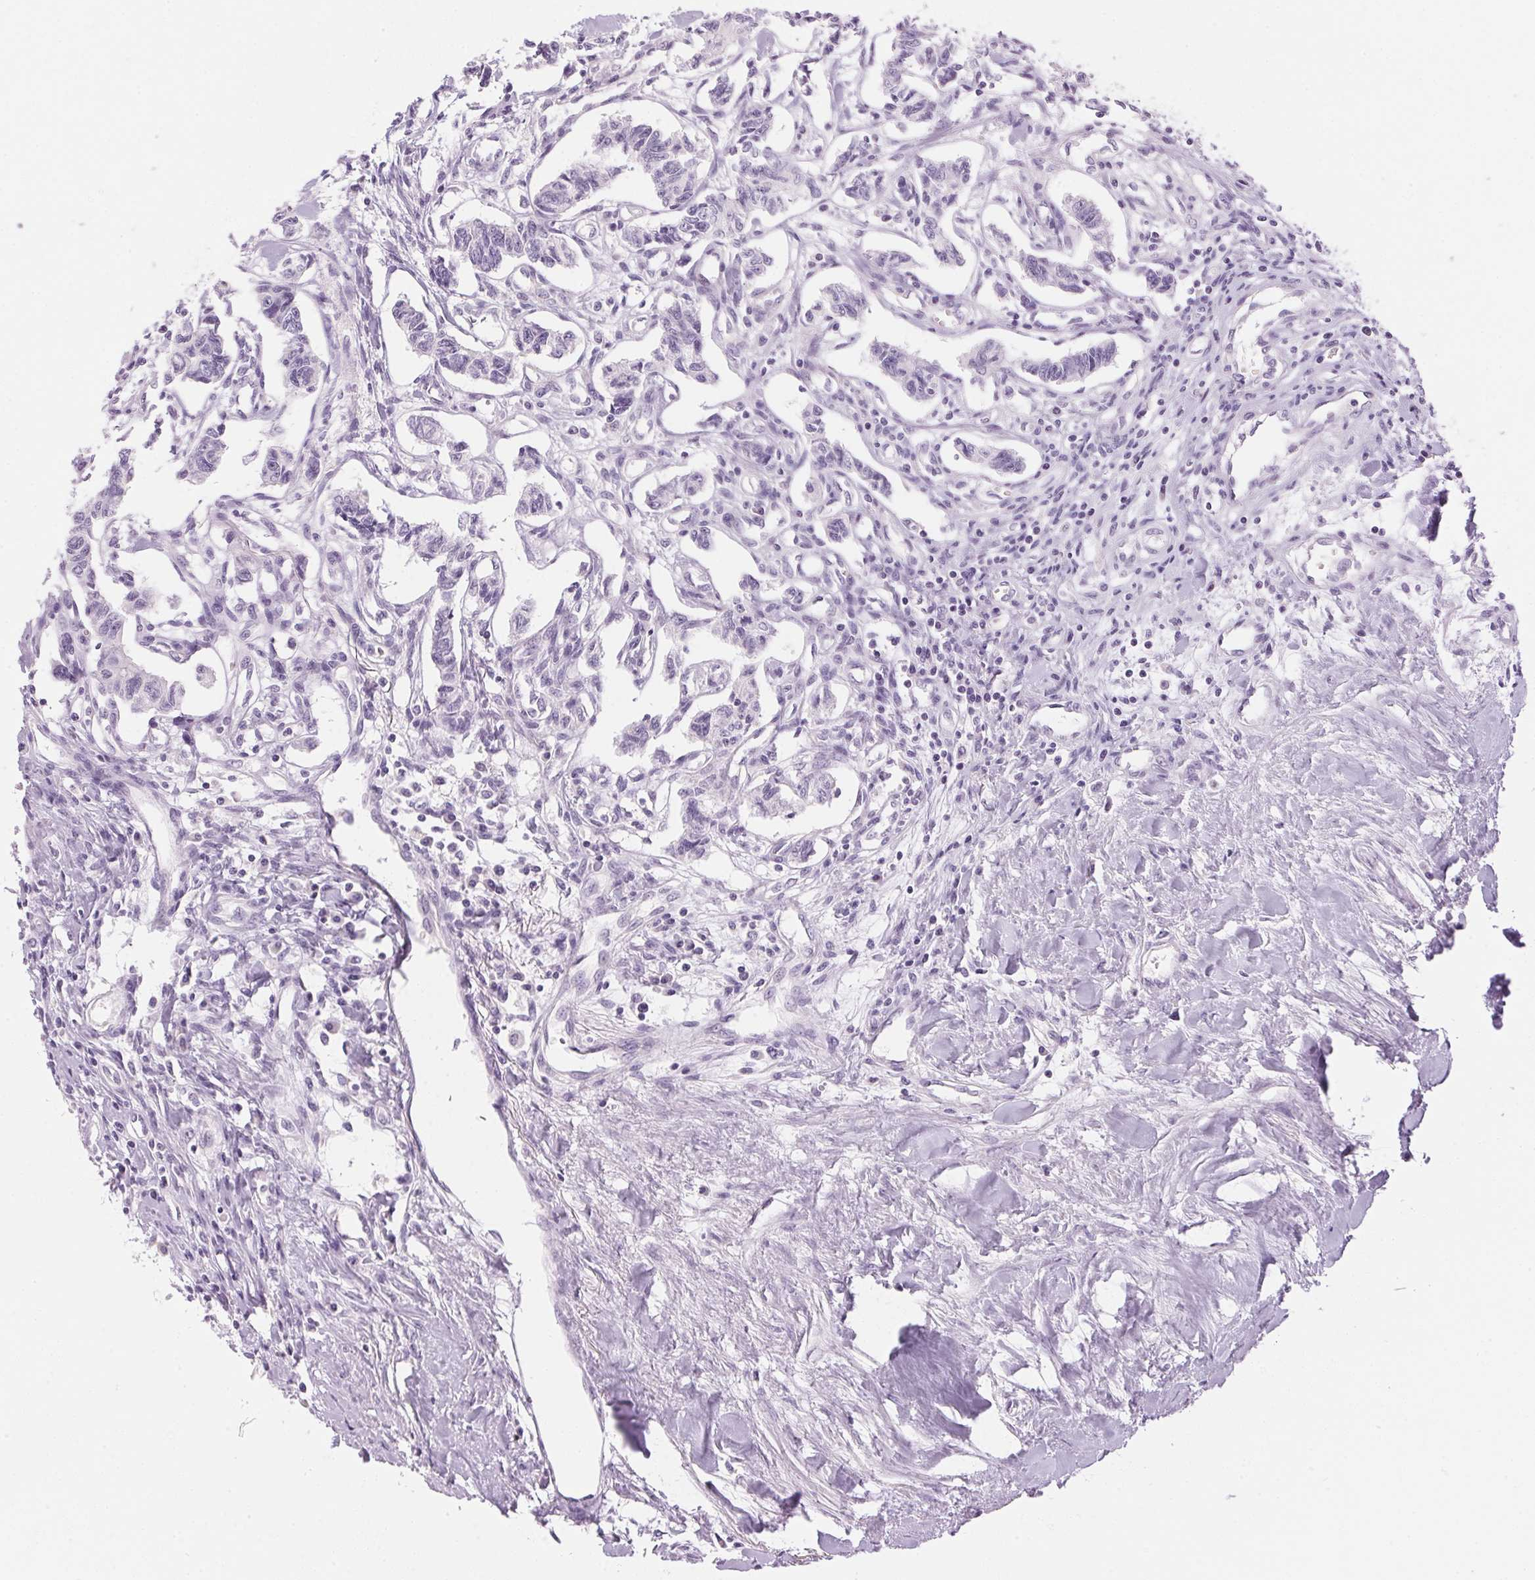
{"staining": {"intensity": "negative", "quantity": "none", "location": "none"}, "tissue": "carcinoid", "cell_type": "Tumor cells", "image_type": "cancer", "snomed": [{"axis": "morphology", "description": "Carcinoid, malignant, NOS"}, {"axis": "topography", "description": "Kidney"}], "caption": "Immunohistochemistry photomicrograph of neoplastic tissue: human carcinoid (malignant) stained with DAB displays no significant protein staining in tumor cells. (Immunohistochemistry (ihc), brightfield microscopy, high magnification).", "gene": "HSD17B2", "patient": {"sex": "female", "age": 41}}